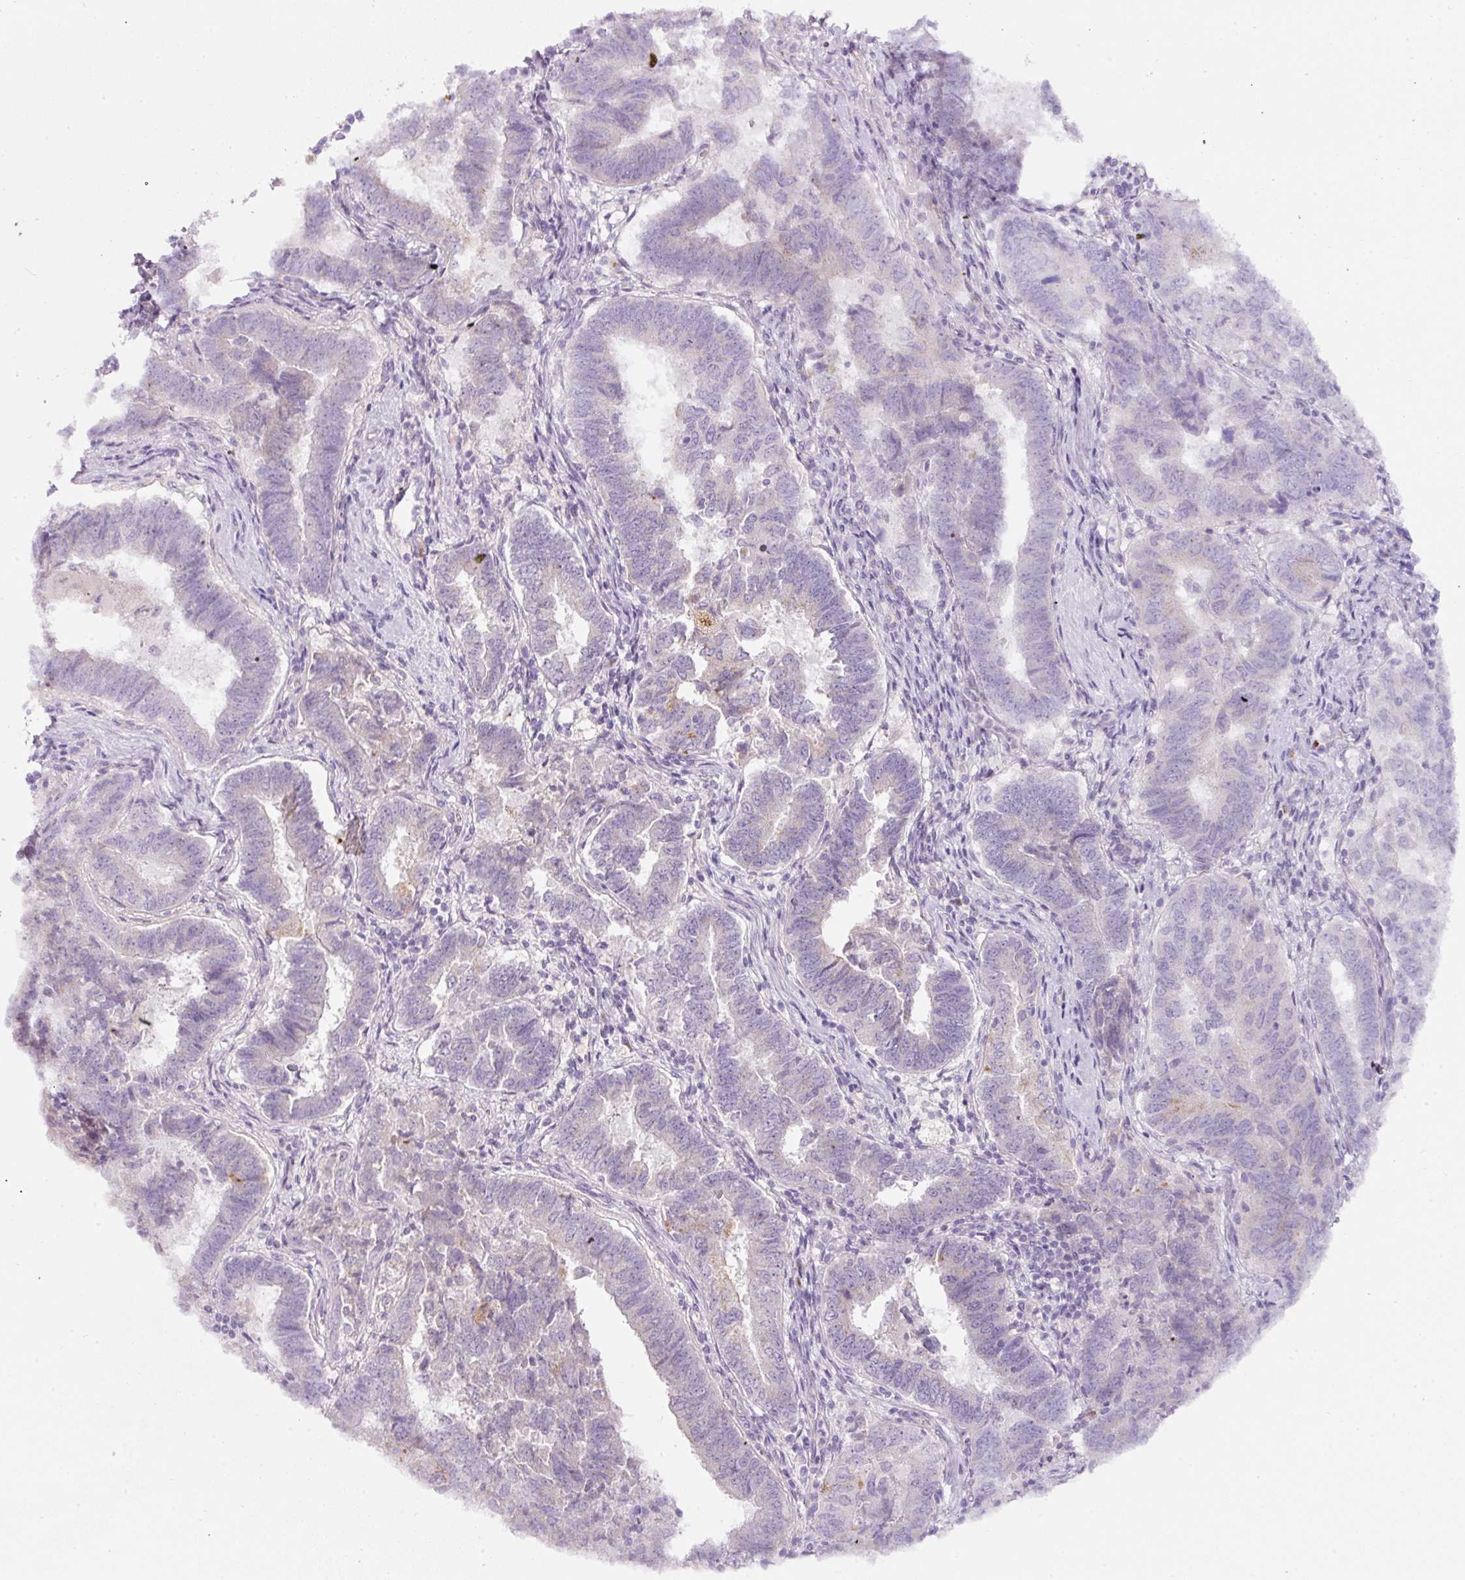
{"staining": {"intensity": "negative", "quantity": "none", "location": "none"}, "tissue": "endometrial cancer", "cell_type": "Tumor cells", "image_type": "cancer", "snomed": [{"axis": "morphology", "description": "Adenocarcinoma, NOS"}, {"axis": "topography", "description": "Endometrium"}], "caption": "Immunohistochemical staining of adenocarcinoma (endometrial) displays no significant expression in tumor cells.", "gene": "NBPF11", "patient": {"sex": "female", "age": 72}}